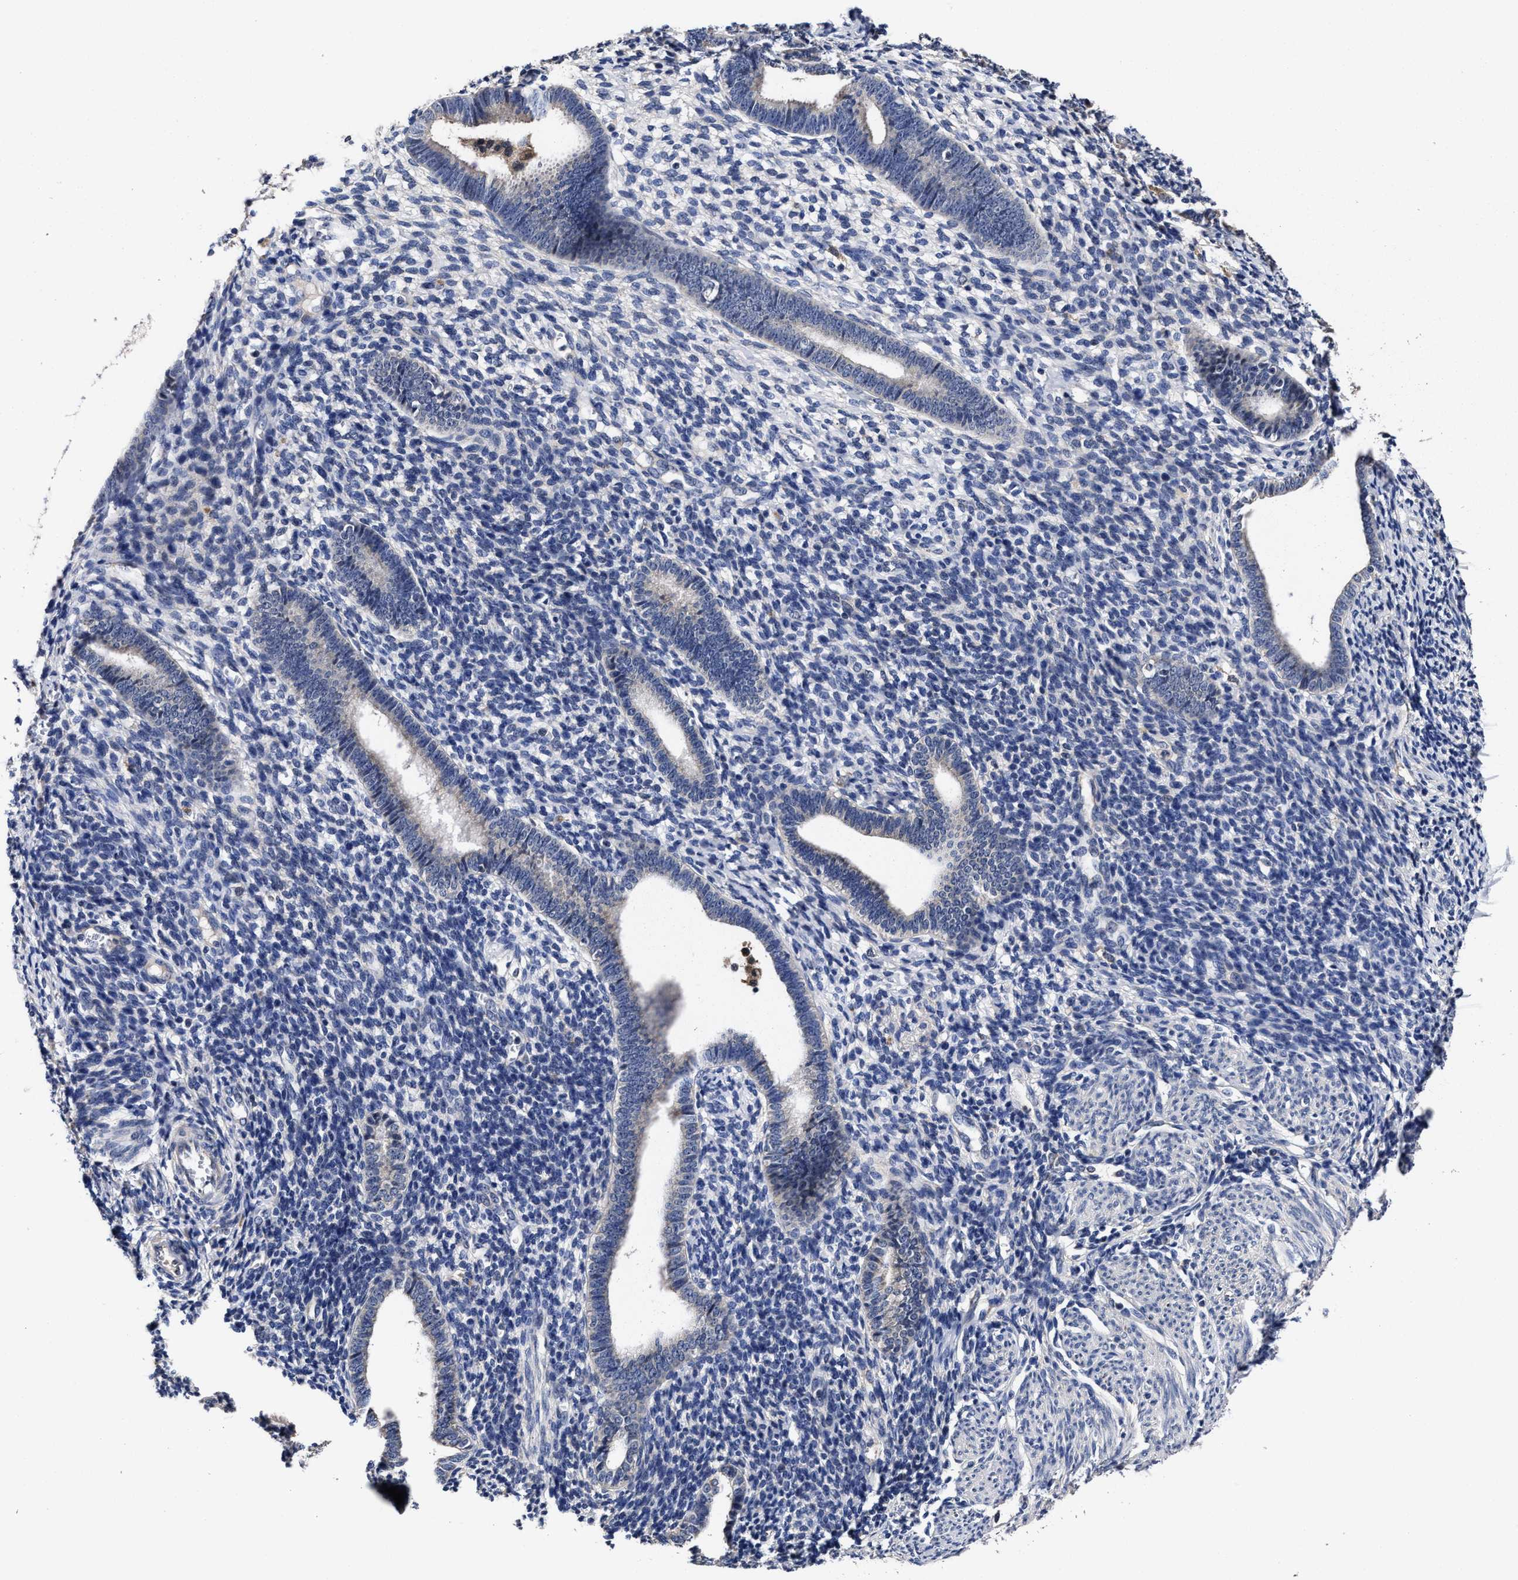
{"staining": {"intensity": "negative", "quantity": "none", "location": "none"}, "tissue": "endometrium", "cell_type": "Cells in endometrial stroma", "image_type": "normal", "snomed": [{"axis": "morphology", "description": "Normal tissue, NOS"}, {"axis": "morphology", "description": "Adenocarcinoma, NOS"}, {"axis": "topography", "description": "Endometrium"}], "caption": "Micrograph shows no protein expression in cells in endometrial stroma of normal endometrium. The staining is performed using DAB (3,3'-diaminobenzidine) brown chromogen with nuclei counter-stained in using hematoxylin.", "gene": "SOCS5", "patient": {"sex": "female", "age": 57}}